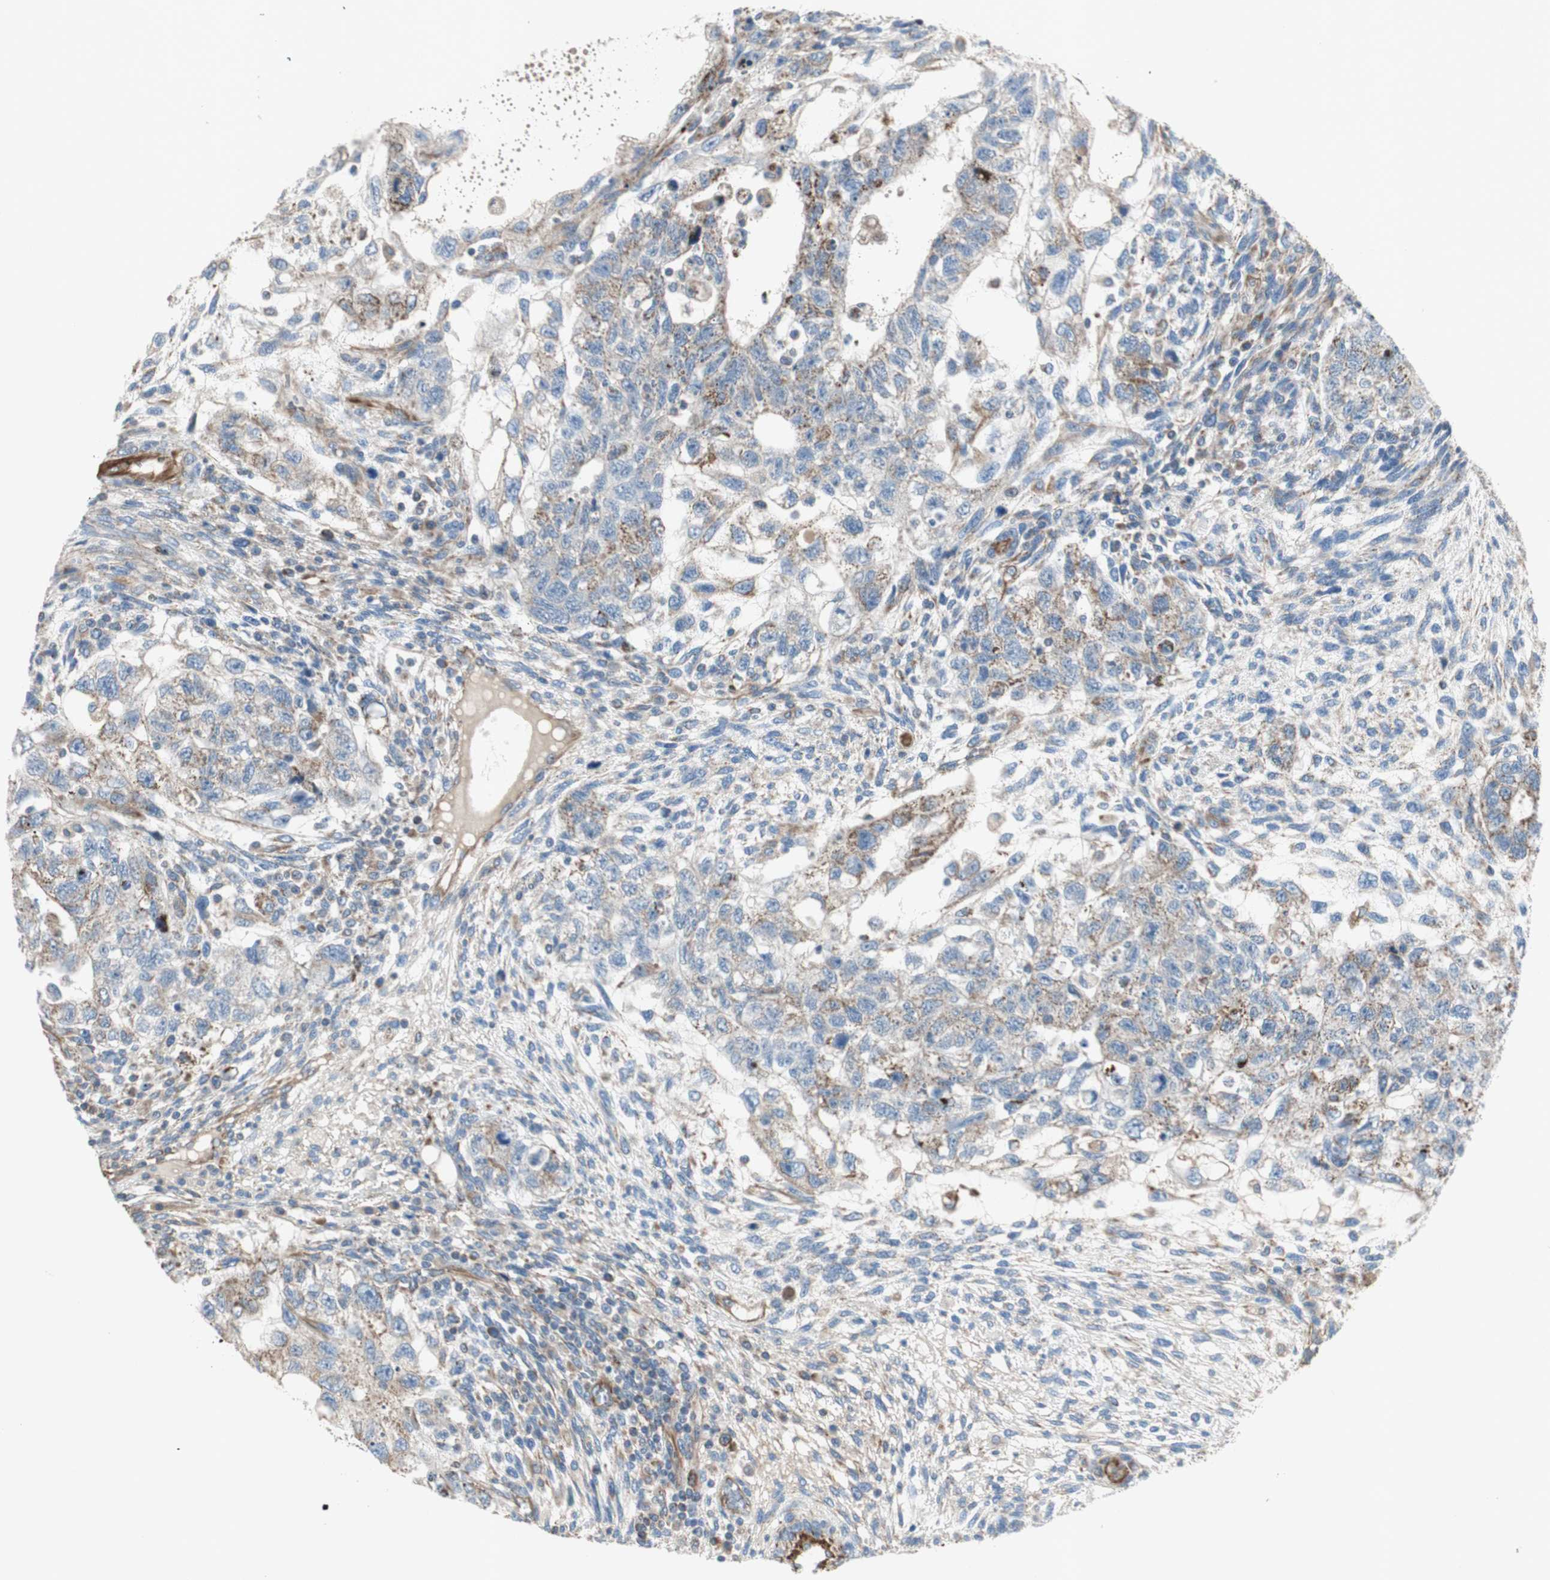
{"staining": {"intensity": "weak", "quantity": "25%-75%", "location": "cytoplasmic/membranous"}, "tissue": "testis cancer", "cell_type": "Tumor cells", "image_type": "cancer", "snomed": [{"axis": "morphology", "description": "Normal tissue, NOS"}, {"axis": "morphology", "description": "Carcinoma, Embryonal, NOS"}, {"axis": "topography", "description": "Testis"}], "caption": "The photomicrograph shows a brown stain indicating the presence of a protein in the cytoplasmic/membranous of tumor cells in testis cancer.", "gene": "SRCIN1", "patient": {"sex": "male", "age": 36}}